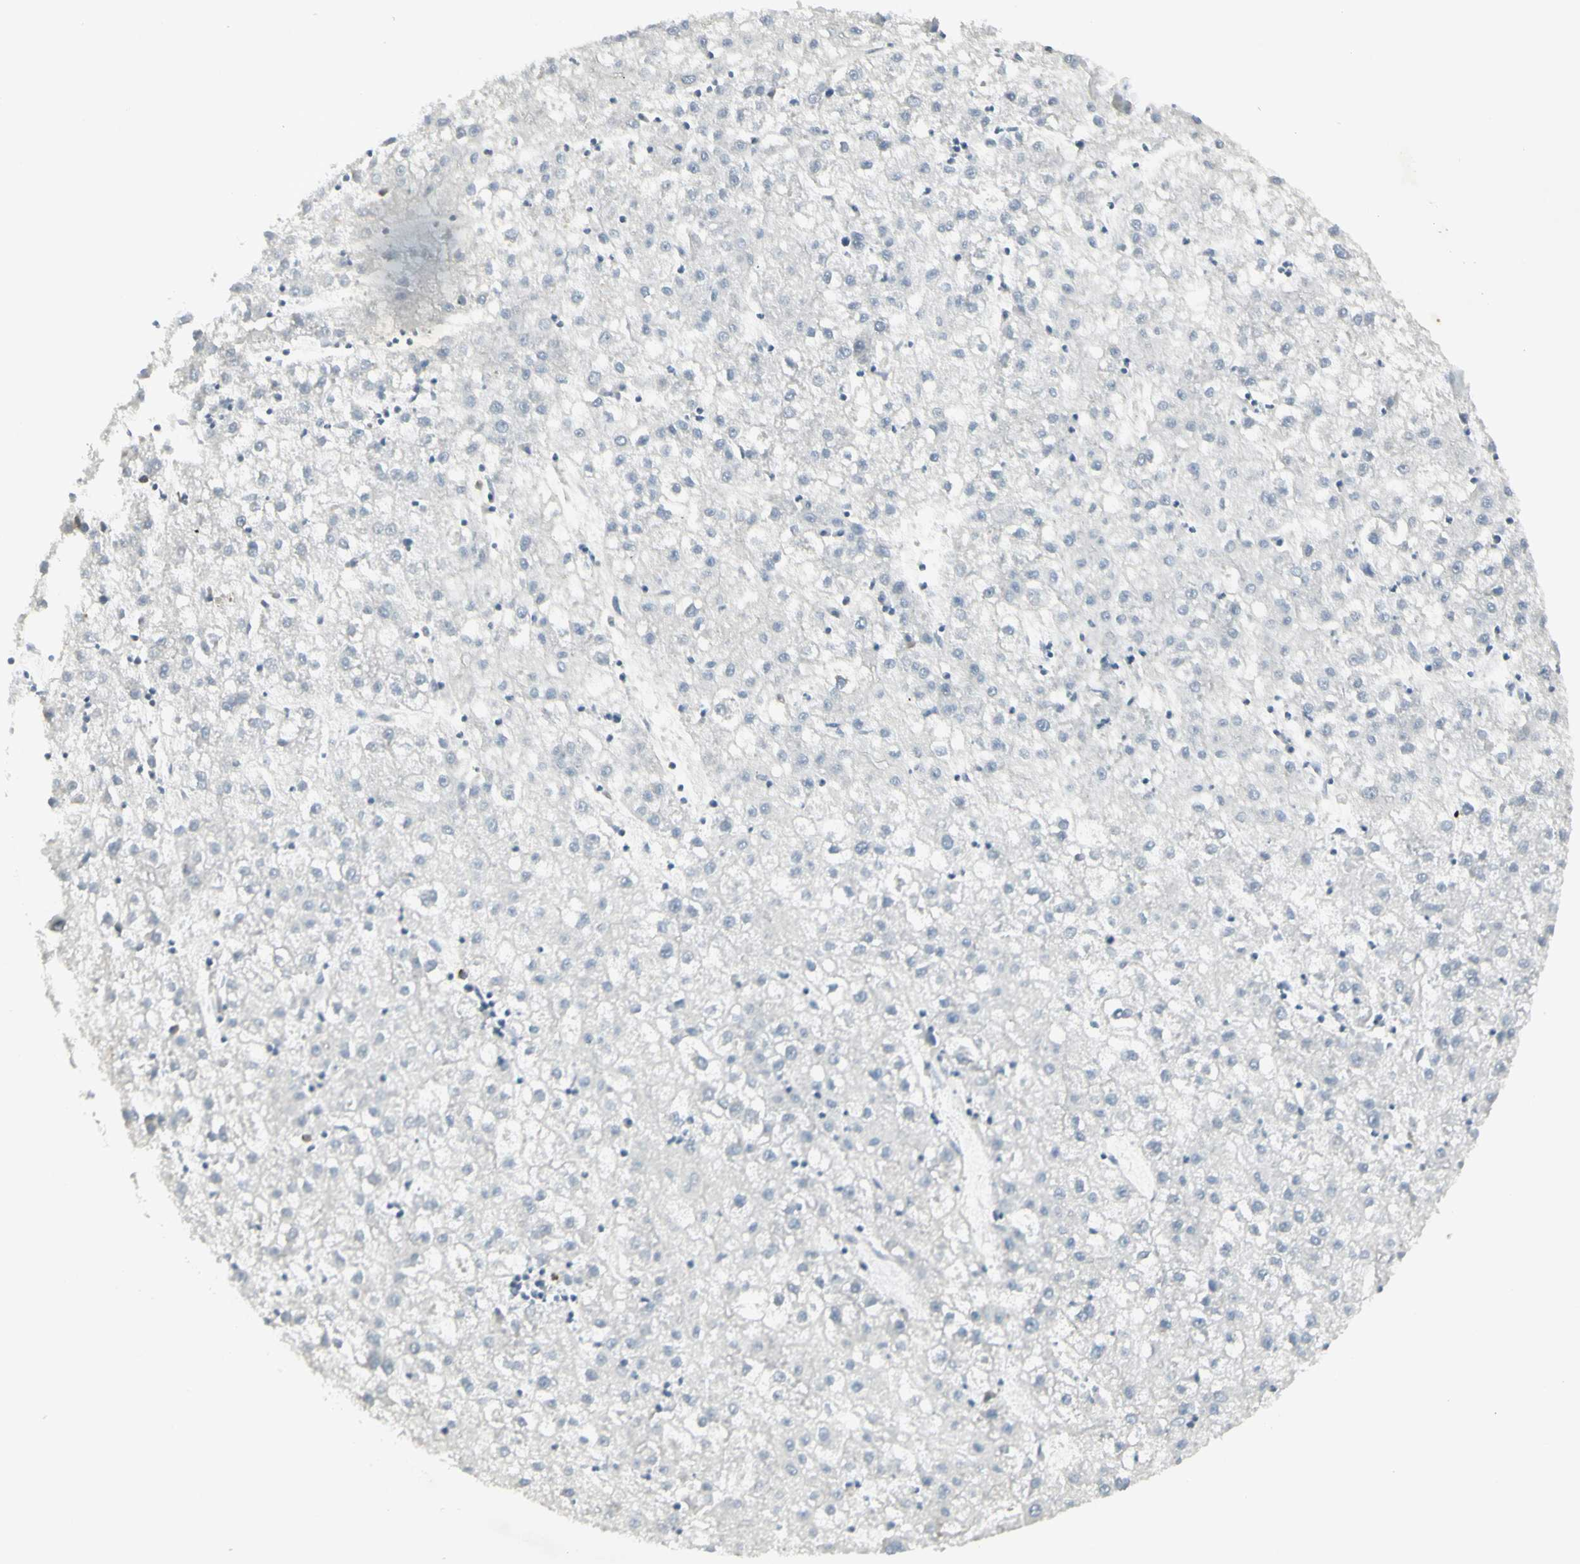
{"staining": {"intensity": "negative", "quantity": "none", "location": "none"}, "tissue": "liver cancer", "cell_type": "Tumor cells", "image_type": "cancer", "snomed": [{"axis": "morphology", "description": "Carcinoma, Hepatocellular, NOS"}, {"axis": "topography", "description": "Liver"}], "caption": "A photomicrograph of human liver cancer is negative for staining in tumor cells.", "gene": "CCNB2", "patient": {"sex": "male", "age": 72}}